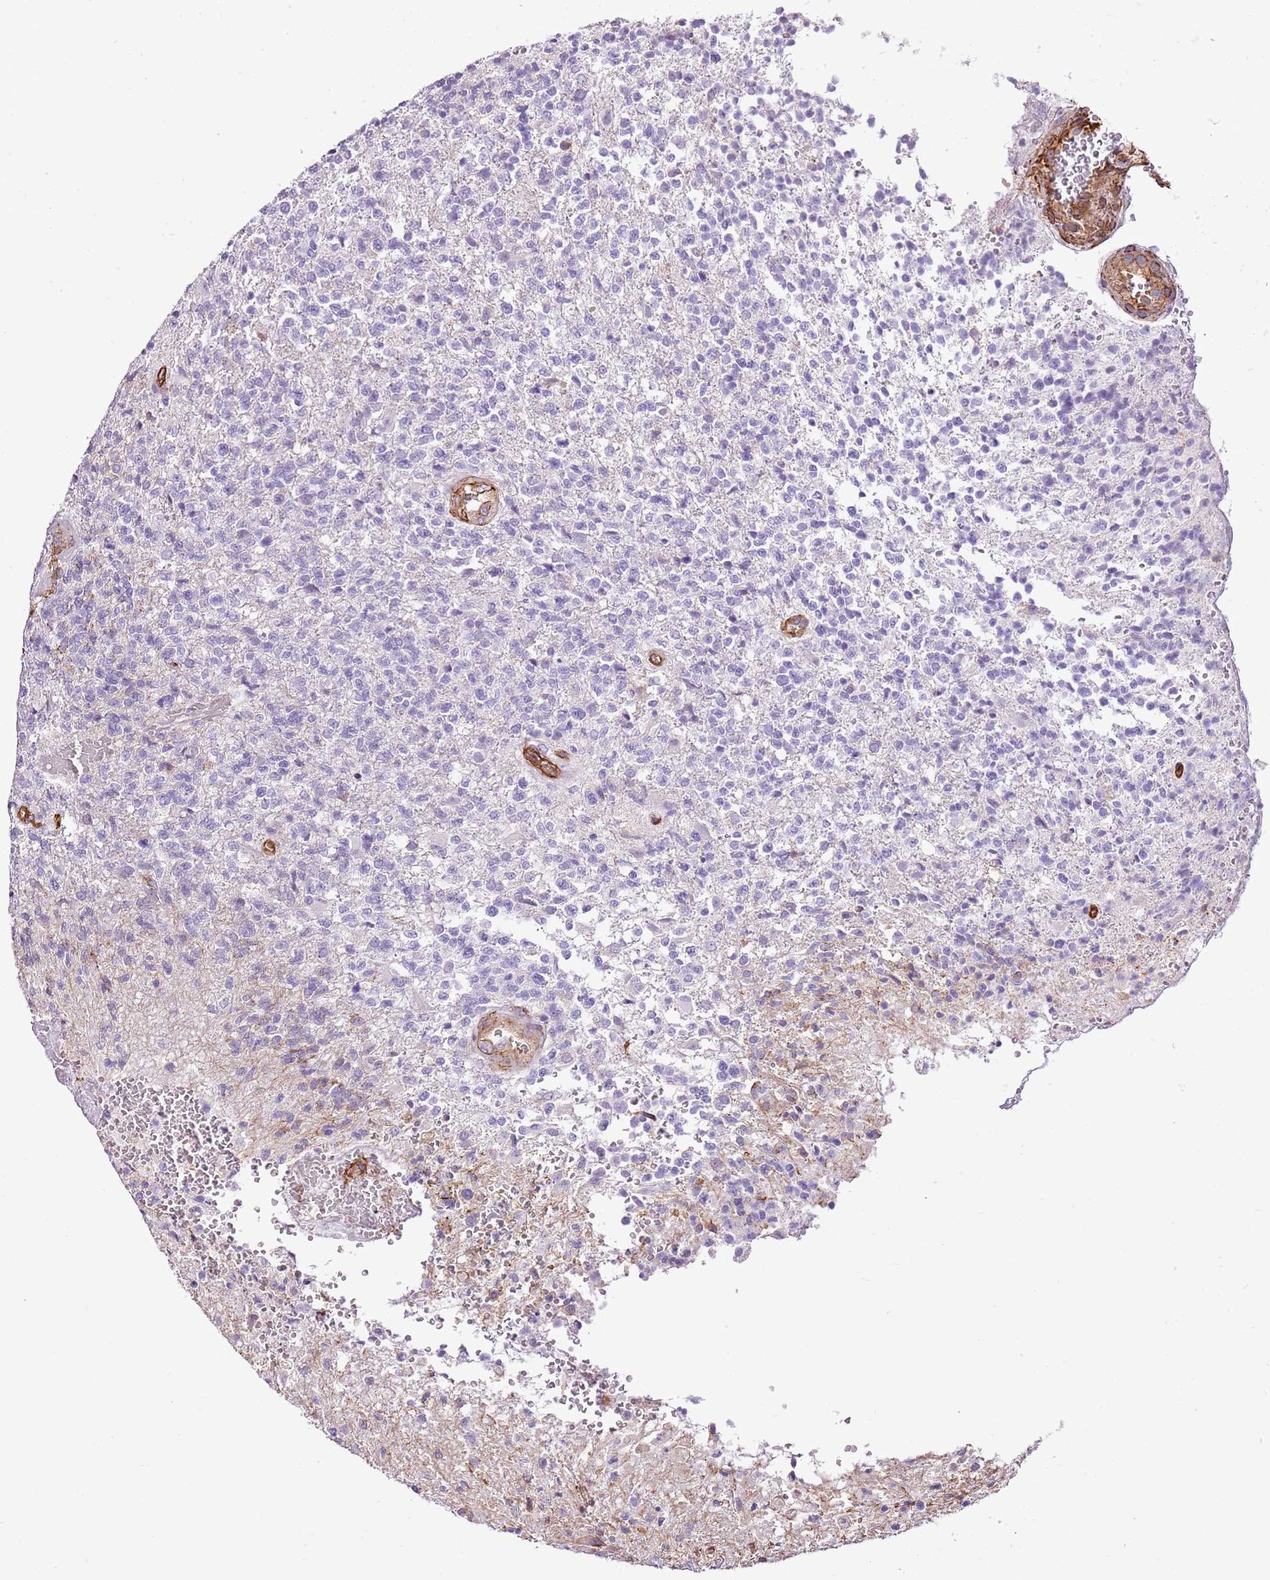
{"staining": {"intensity": "negative", "quantity": "none", "location": "none"}, "tissue": "glioma", "cell_type": "Tumor cells", "image_type": "cancer", "snomed": [{"axis": "morphology", "description": "Glioma, malignant, High grade"}, {"axis": "topography", "description": "Brain"}], "caption": "There is no significant expression in tumor cells of high-grade glioma (malignant).", "gene": "CTDSPL", "patient": {"sex": "male", "age": 56}}